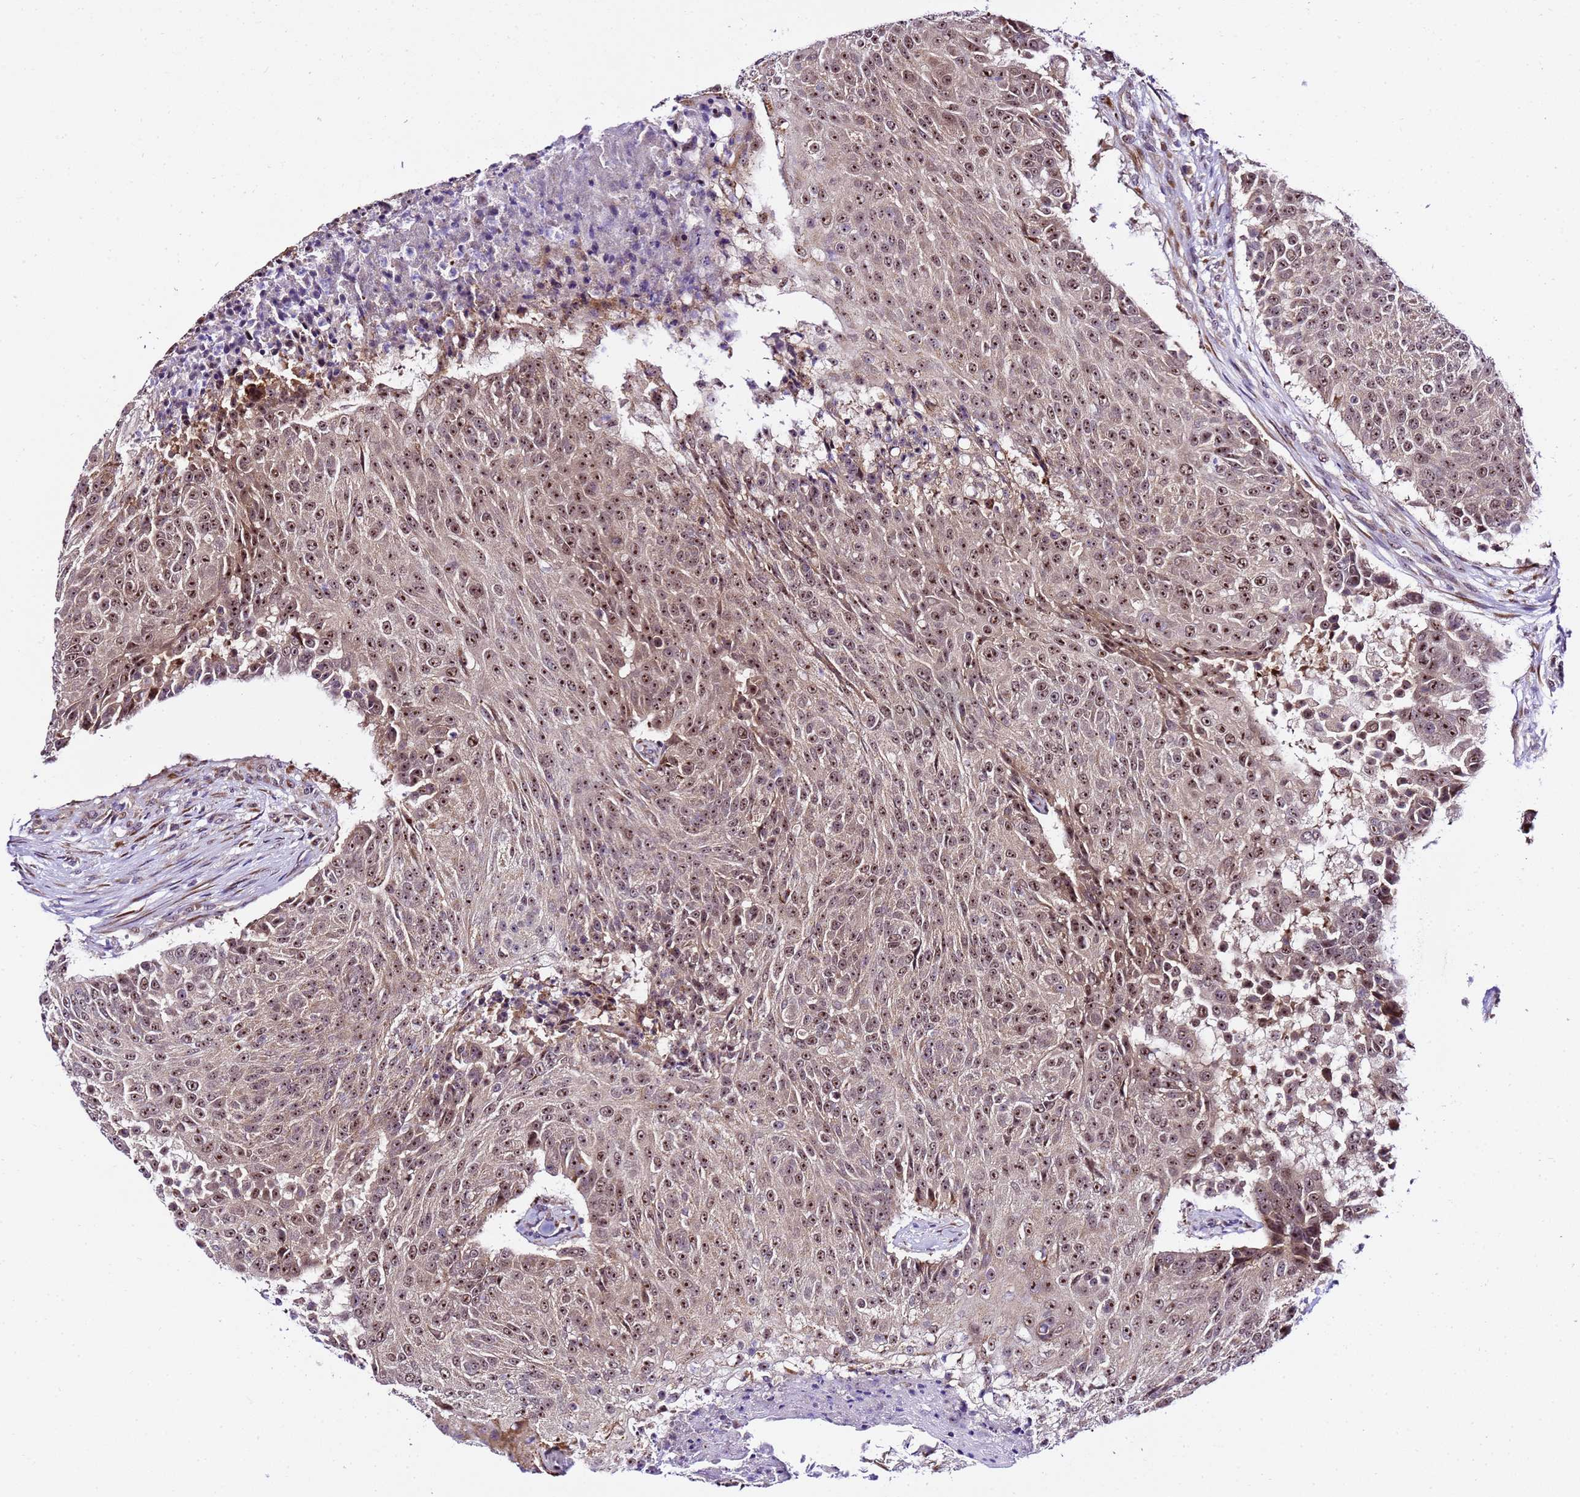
{"staining": {"intensity": "strong", "quantity": ">75%", "location": "nuclear"}, "tissue": "urothelial cancer", "cell_type": "Tumor cells", "image_type": "cancer", "snomed": [{"axis": "morphology", "description": "Urothelial carcinoma, High grade"}, {"axis": "topography", "description": "Urinary bladder"}], "caption": "Immunohistochemistry (IHC) (DAB (3,3'-diaminobenzidine)) staining of human urothelial cancer reveals strong nuclear protein positivity in approximately >75% of tumor cells. (DAB IHC with brightfield microscopy, high magnification).", "gene": "SLX4IP", "patient": {"sex": "female", "age": 63}}